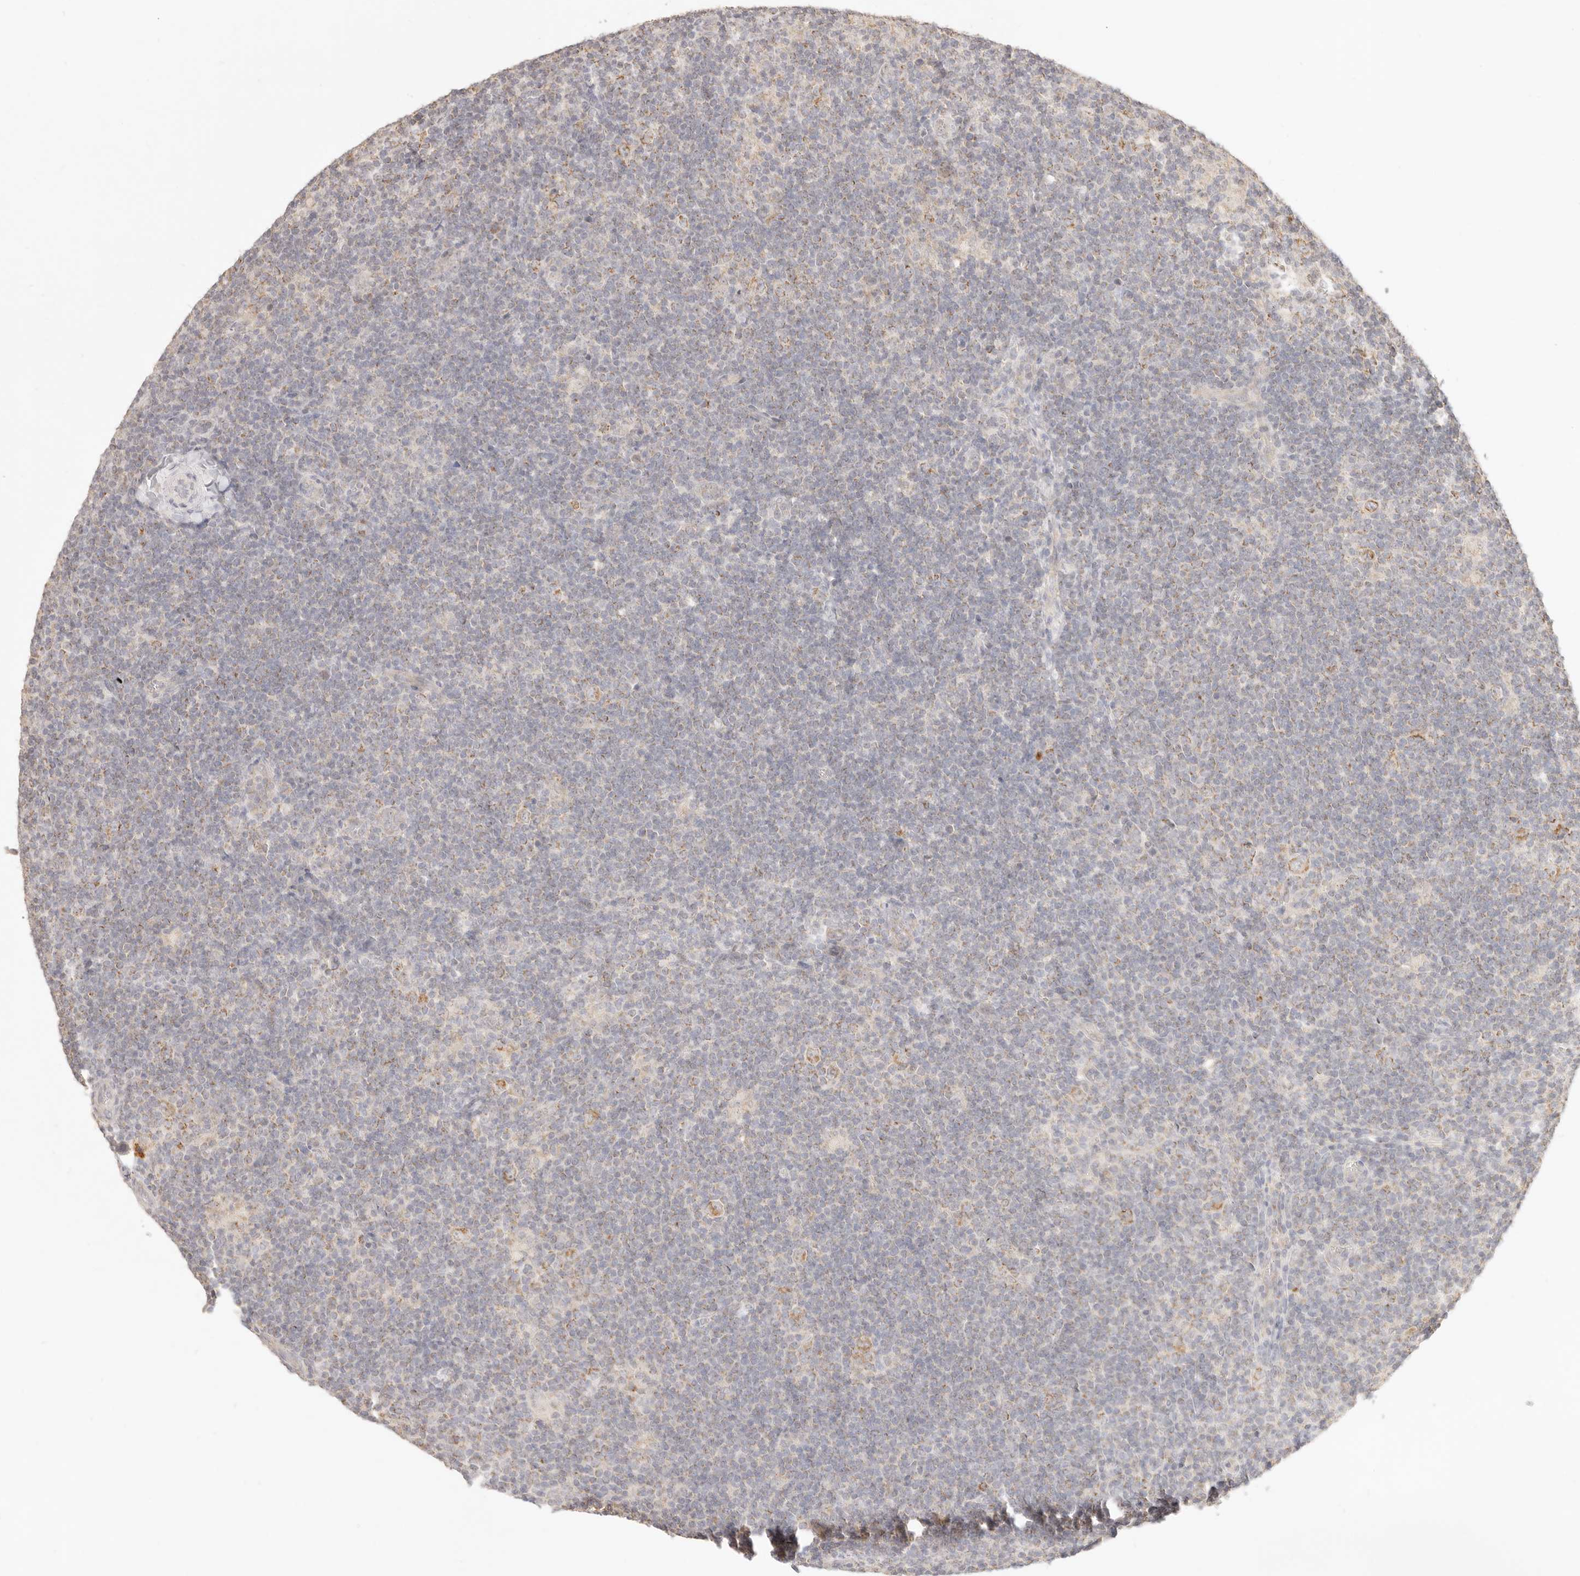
{"staining": {"intensity": "moderate", "quantity": ">75%", "location": "cytoplasmic/membranous"}, "tissue": "lymphoma", "cell_type": "Tumor cells", "image_type": "cancer", "snomed": [{"axis": "morphology", "description": "Hodgkin's disease, NOS"}, {"axis": "topography", "description": "Lymph node"}], "caption": "About >75% of tumor cells in lymphoma demonstrate moderate cytoplasmic/membranous protein positivity as visualized by brown immunohistochemical staining.", "gene": "CPLANE2", "patient": {"sex": "female", "age": 57}}